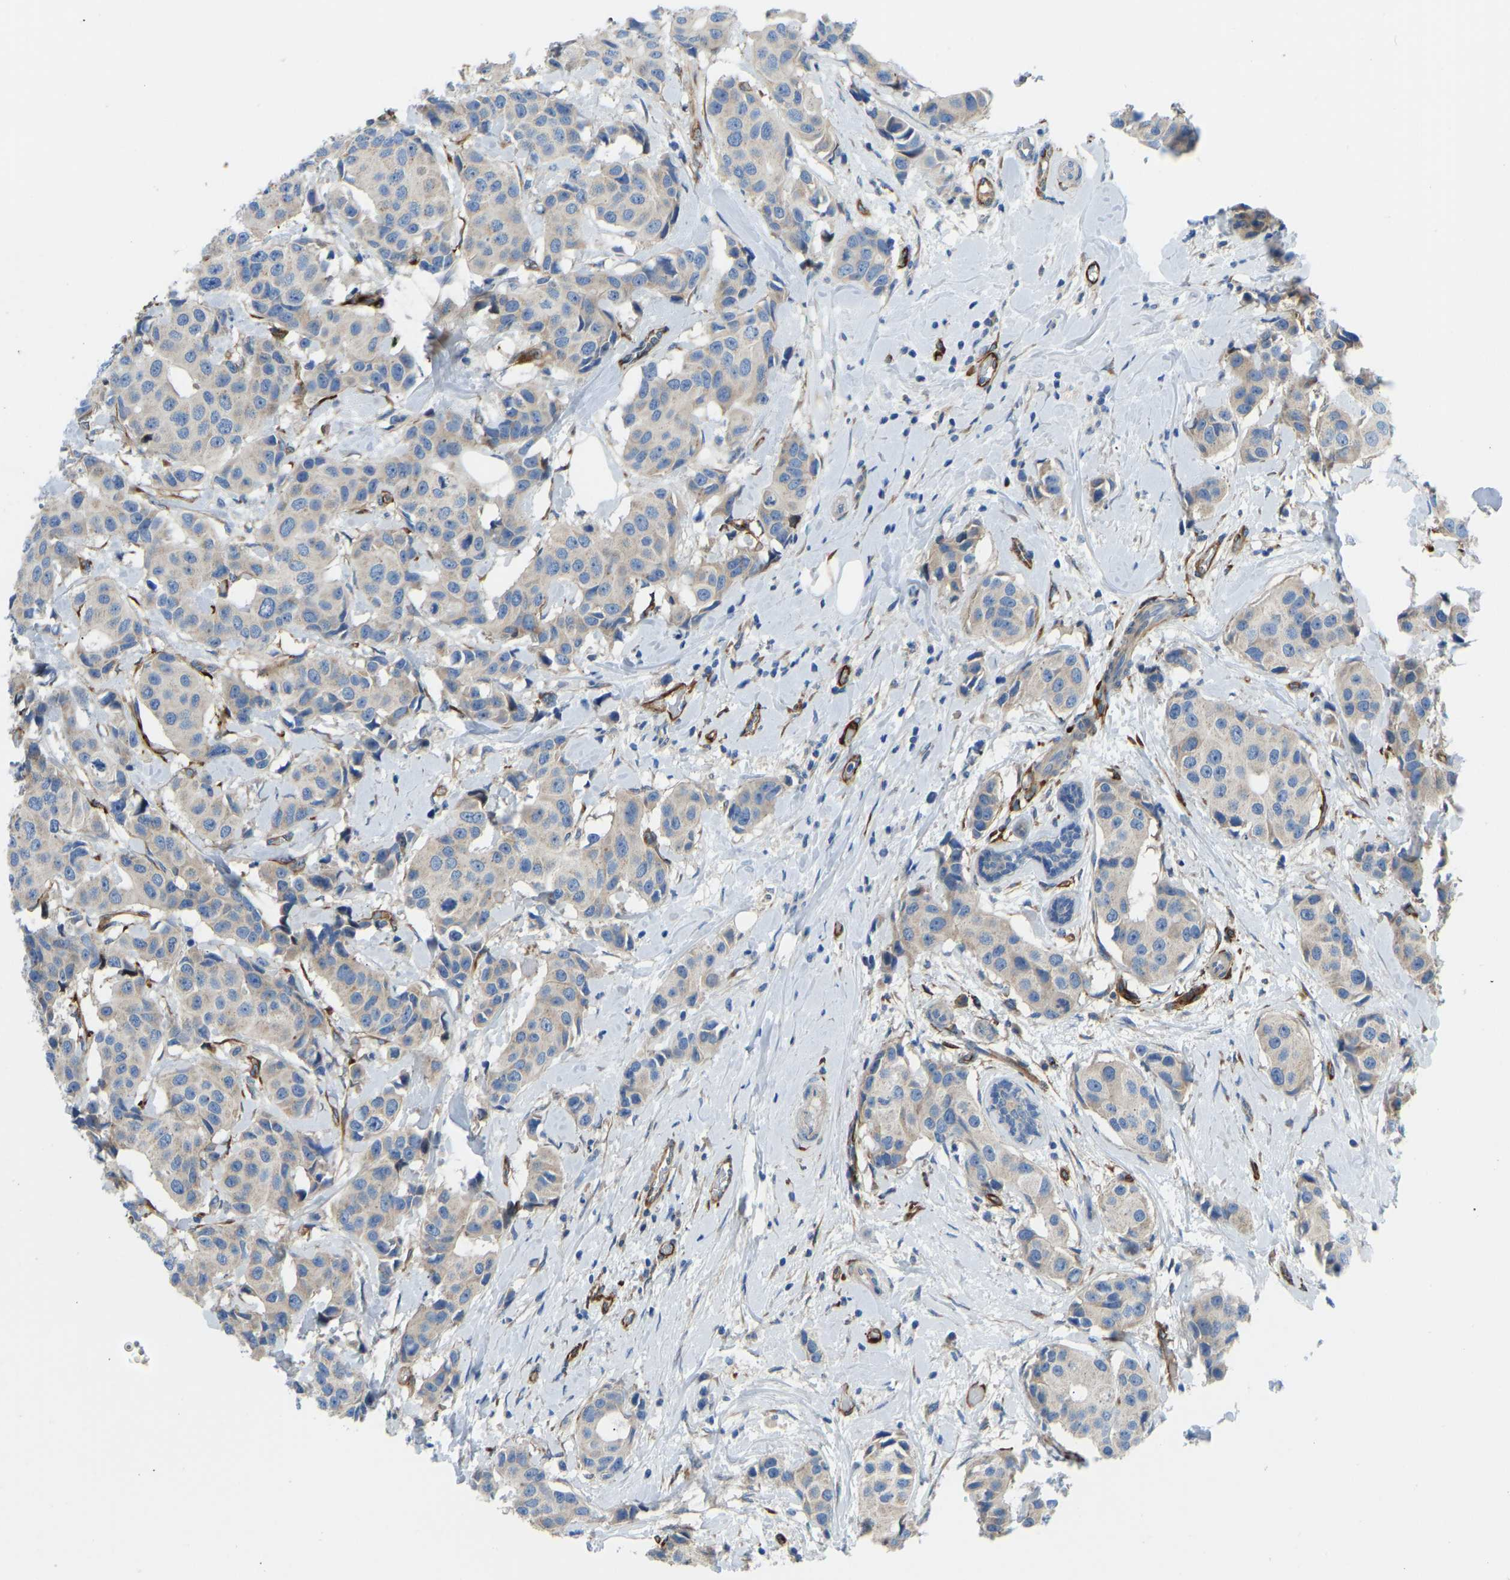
{"staining": {"intensity": "negative", "quantity": "none", "location": "none"}, "tissue": "breast cancer", "cell_type": "Tumor cells", "image_type": "cancer", "snomed": [{"axis": "morphology", "description": "Normal tissue, NOS"}, {"axis": "morphology", "description": "Duct carcinoma"}, {"axis": "topography", "description": "Breast"}], "caption": "The micrograph shows no significant positivity in tumor cells of invasive ductal carcinoma (breast).", "gene": "COL15A1", "patient": {"sex": "female", "age": 39}}